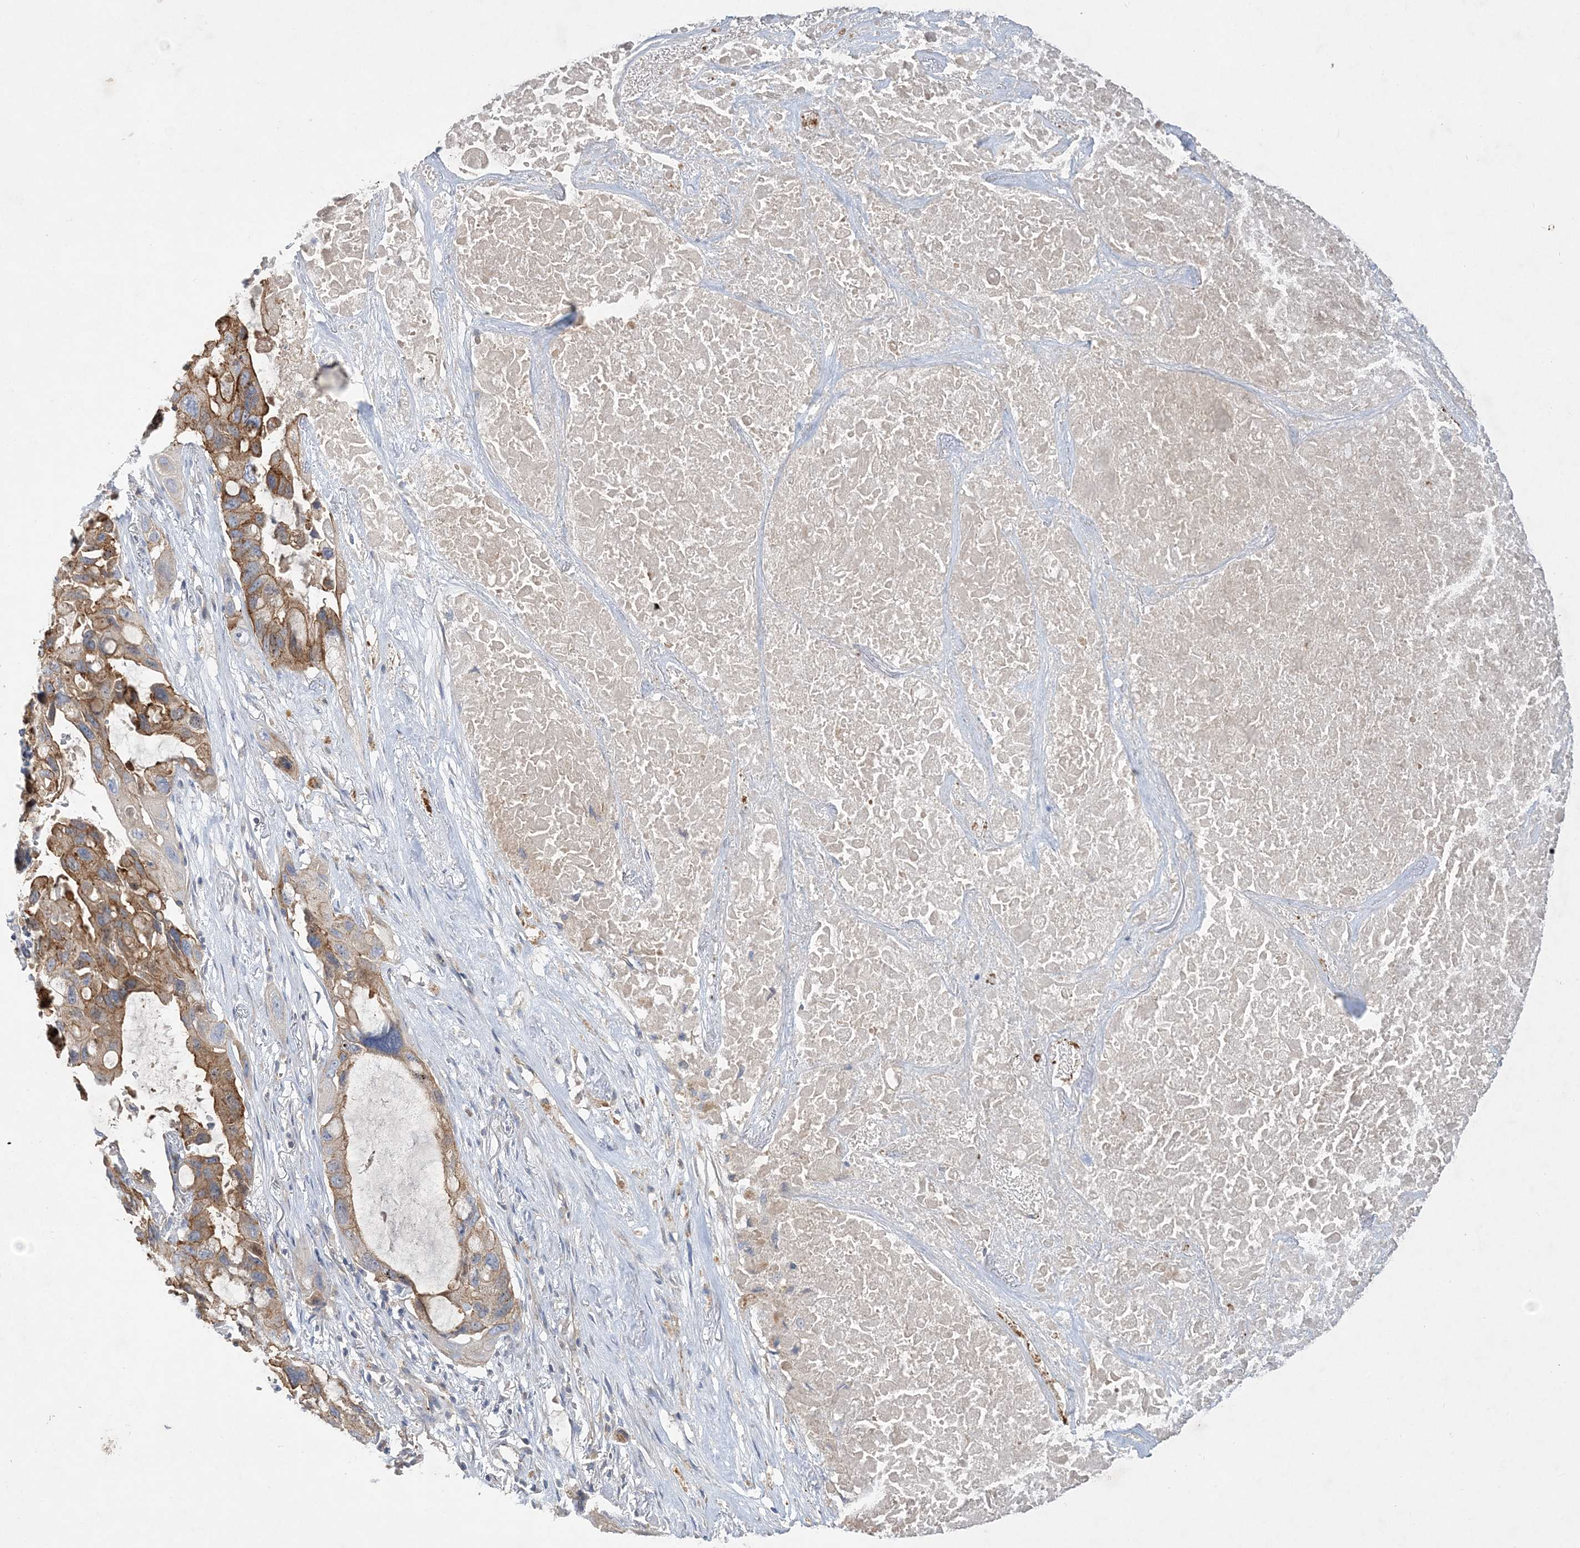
{"staining": {"intensity": "moderate", "quantity": ">75%", "location": "cytoplasmic/membranous"}, "tissue": "lung cancer", "cell_type": "Tumor cells", "image_type": "cancer", "snomed": [{"axis": "morphology", "description": "Squamous cell carcinoma, NOS"}, {"axis": "topography", "description": "Lung"}], "caption": "This photomicrograph demonstrates immunohistochemistry (IHC) staining of squamous cell carcinoma (lung), with medium moderate cytoplasmic/membranous expression in about >75% of tumor cells.", "gene": "ADCK2", "patient": {"sex": "female", "age": 73}}